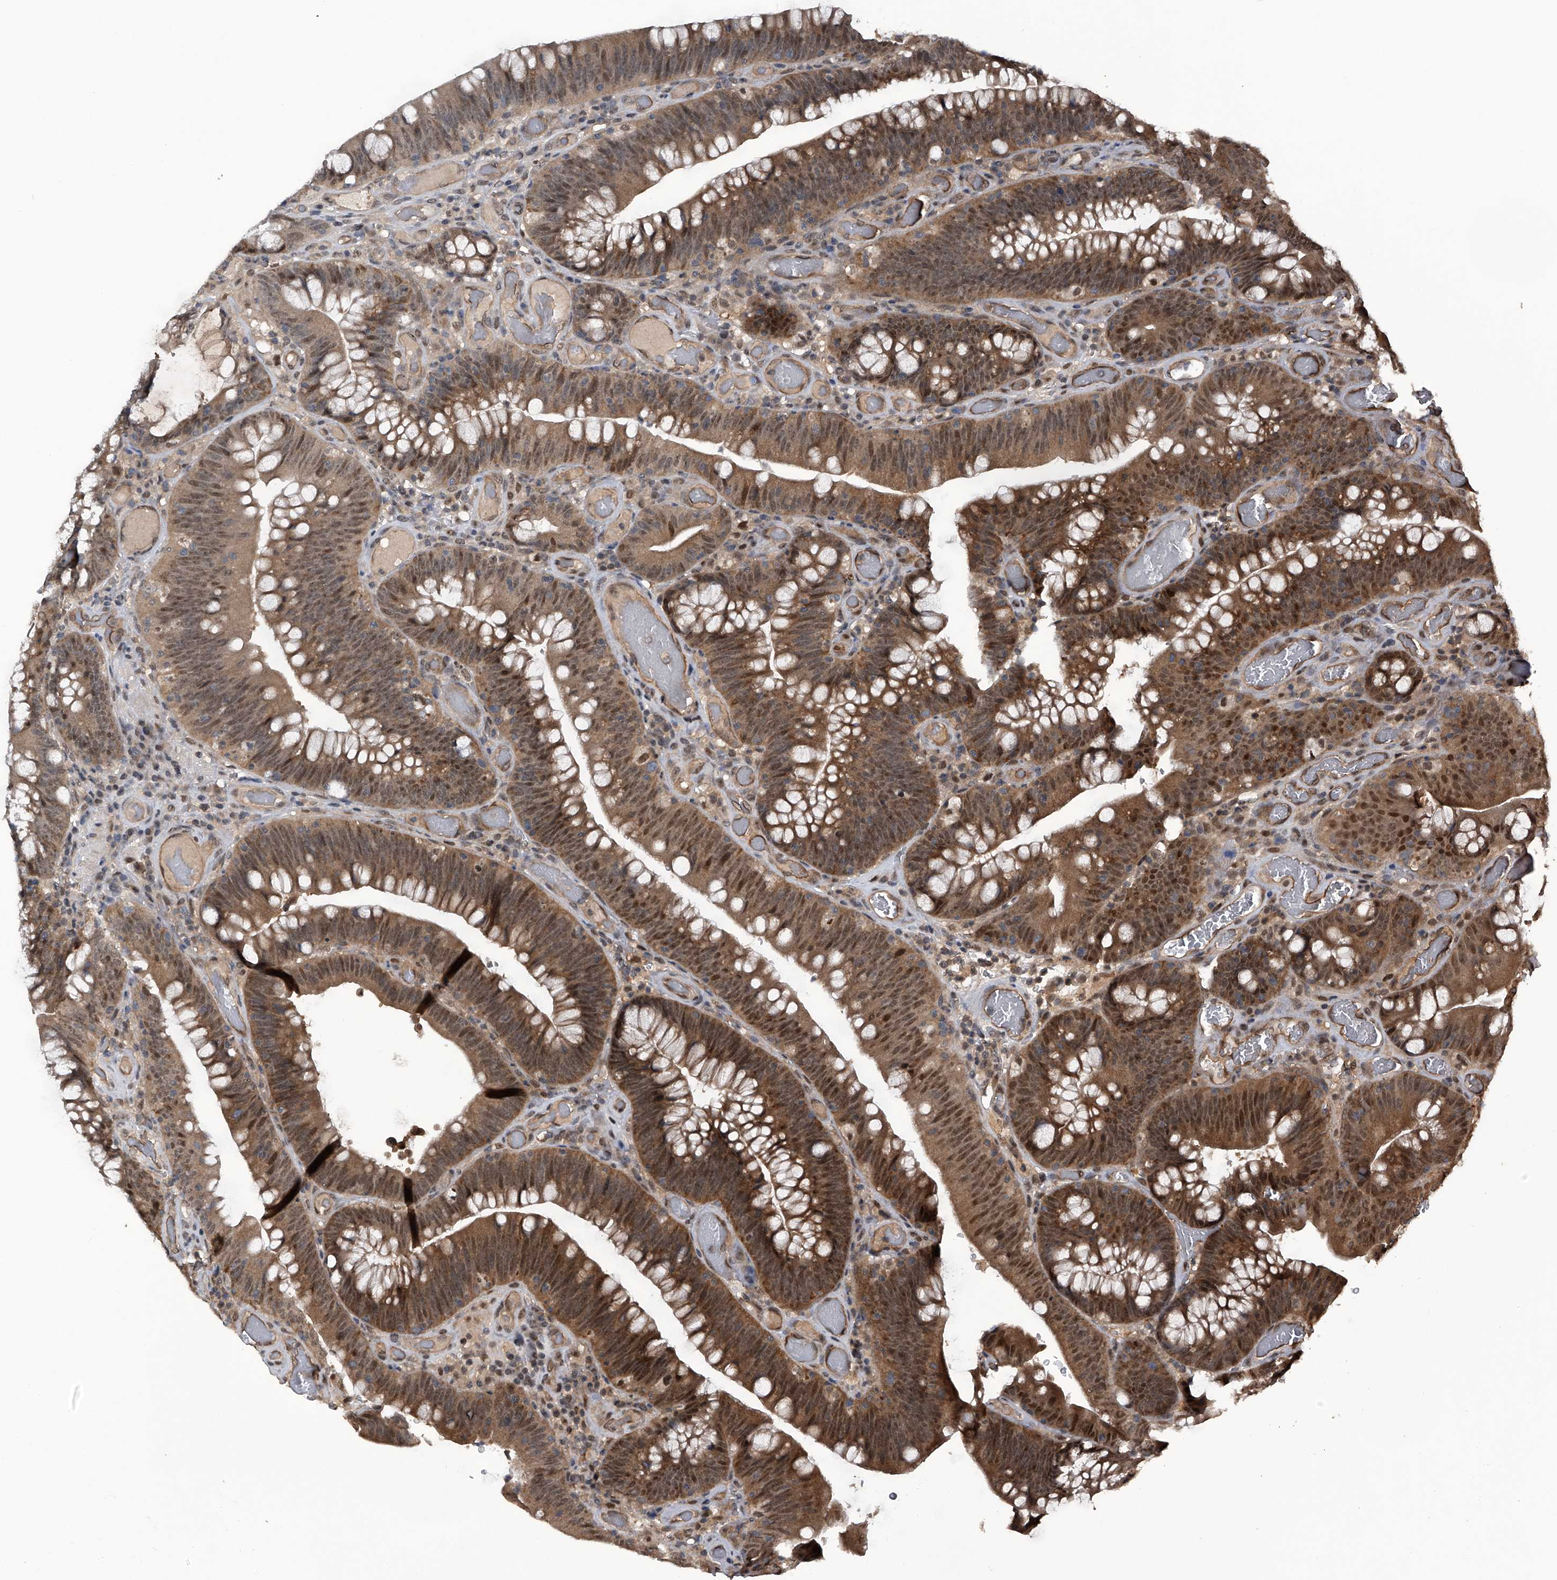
{"staining": {"intensity": "weak", "quantity": ">75%", "location": "cytoplasmic/membranous,nuclear"}, "tissue": "colorectal cancer", "cell_type": "Tumor cells", "image_type": "cancer", "snomed": [{"axis": "morphology", "description": "Normal tissue, NOS"}, {"axis": "topography", "description": "Colon"}], "caption": "Immunohistochemistry (IHC) histopathology image of neoplastic tissue: human colorectal cancer stained using immunohistochemistry (IHC) displays low levels of weak protein expression localized specifically in the cytoplasmic/membranous and nuclear of tumor cells, appearing as a cytoplasmic/membranous and nuclear brown color.", "gene": "SLC12A8", "patient": {"sex": "female", "age": 82}}